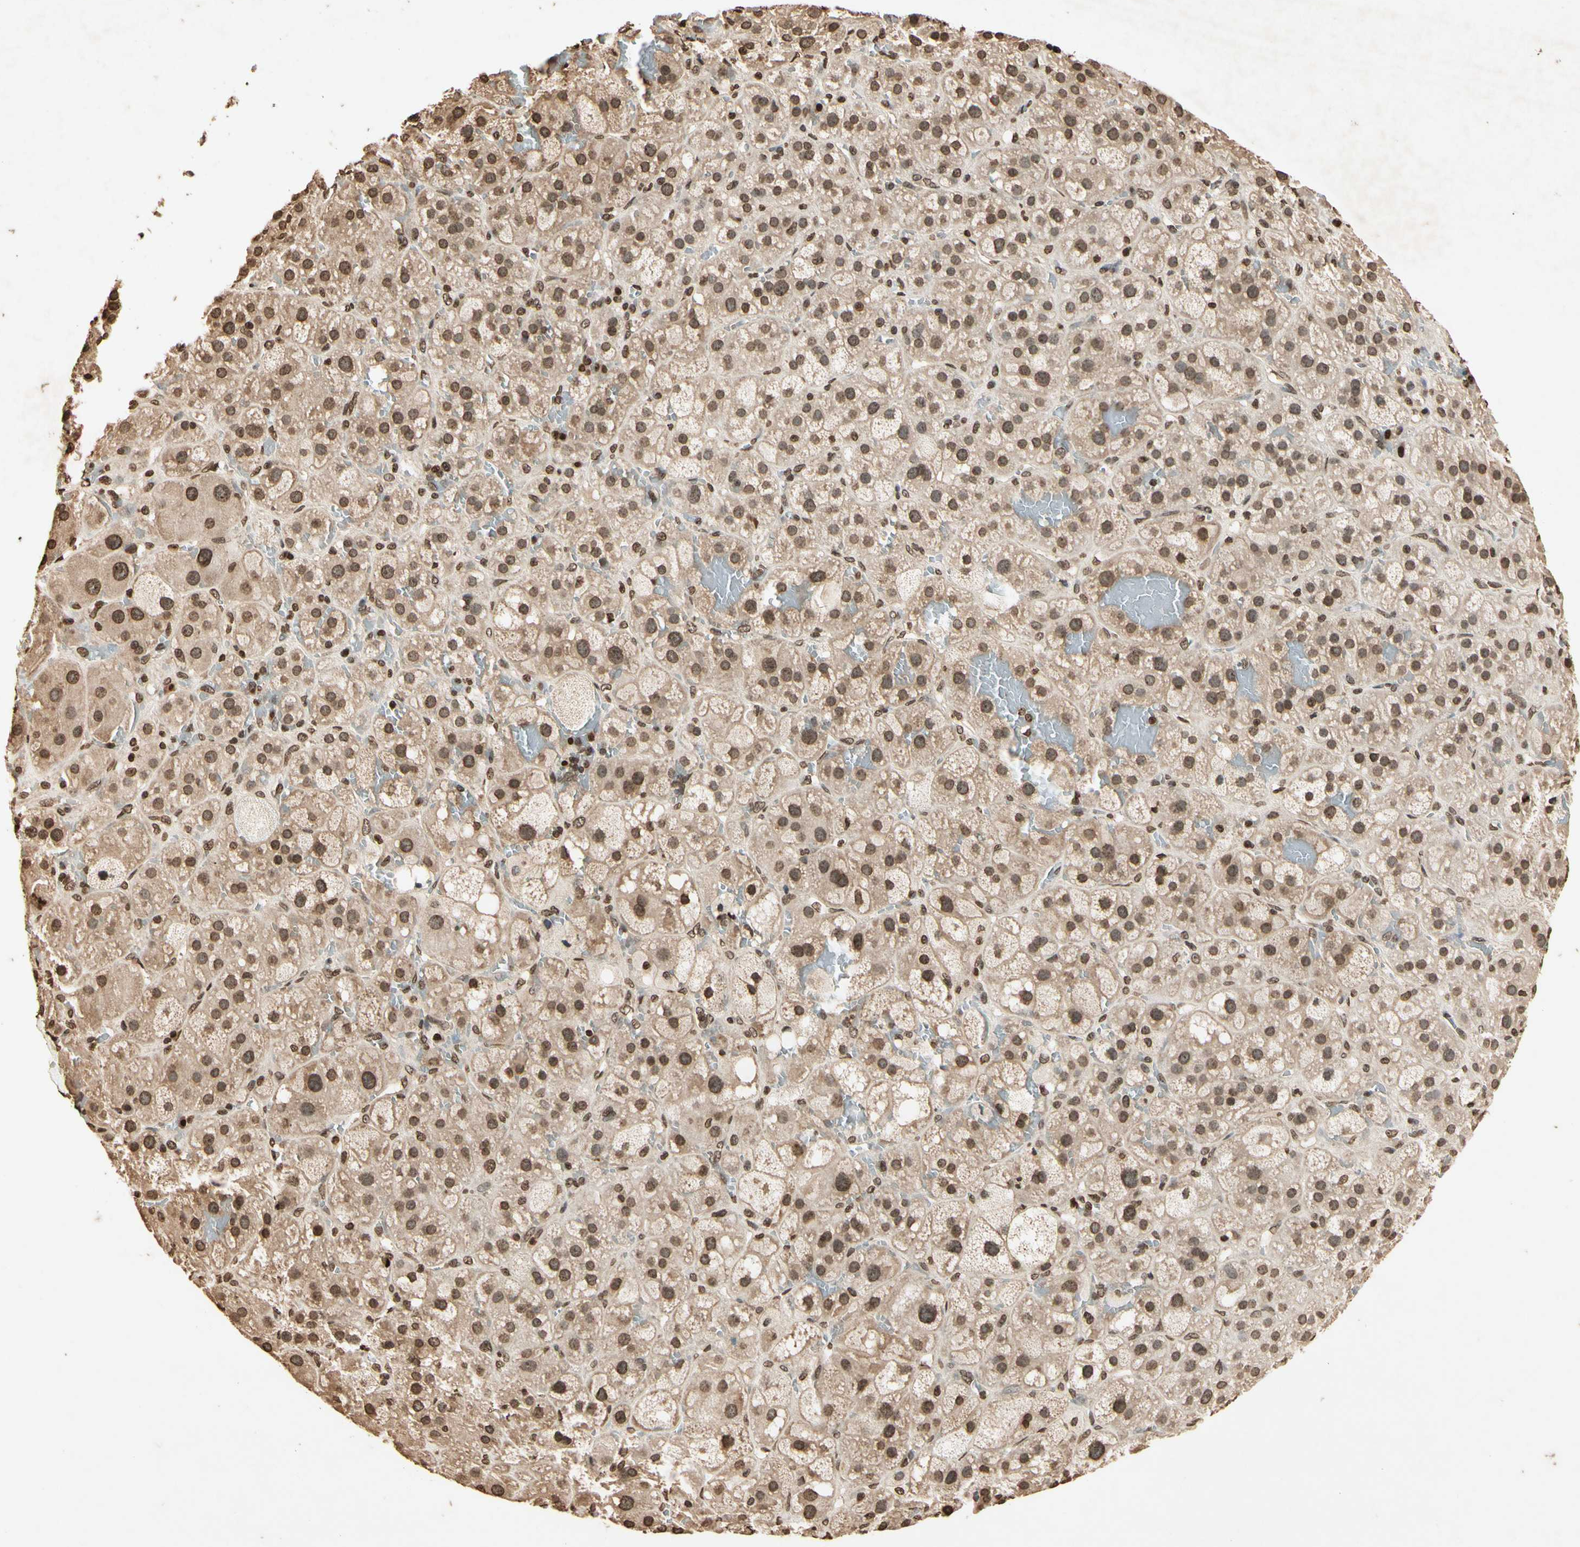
{"staining": {"intensity": "moderate", "quantity": ">75%", "location": "cytoplasmic/membranous,nuclear"}, "tissue": "adrenal gland", "cell_type": "Glandular cells", "image_type": "normal", "snomed": [{"axis": "morphology", "description": "Normal tissue, NOS"}, {"axis": "topography", "description": "Adrenal gland"}], "caption": "IHC staining of unremarkable adrenal gland, which shows medium levels of moderate cytoplasmic/membranous,nuclear positivity in about >75% of glandular cells indicating moderate cytoplasmic/membranous,nuclear protein positivity. The staining was performed using DAB (3,3'-diaminobenzidine) (brown) for protein detection and nuclei were counterstained in hematoxylin (blue).", "gene": "TOP1", "patient": {"sex": "female", "age": 47}}